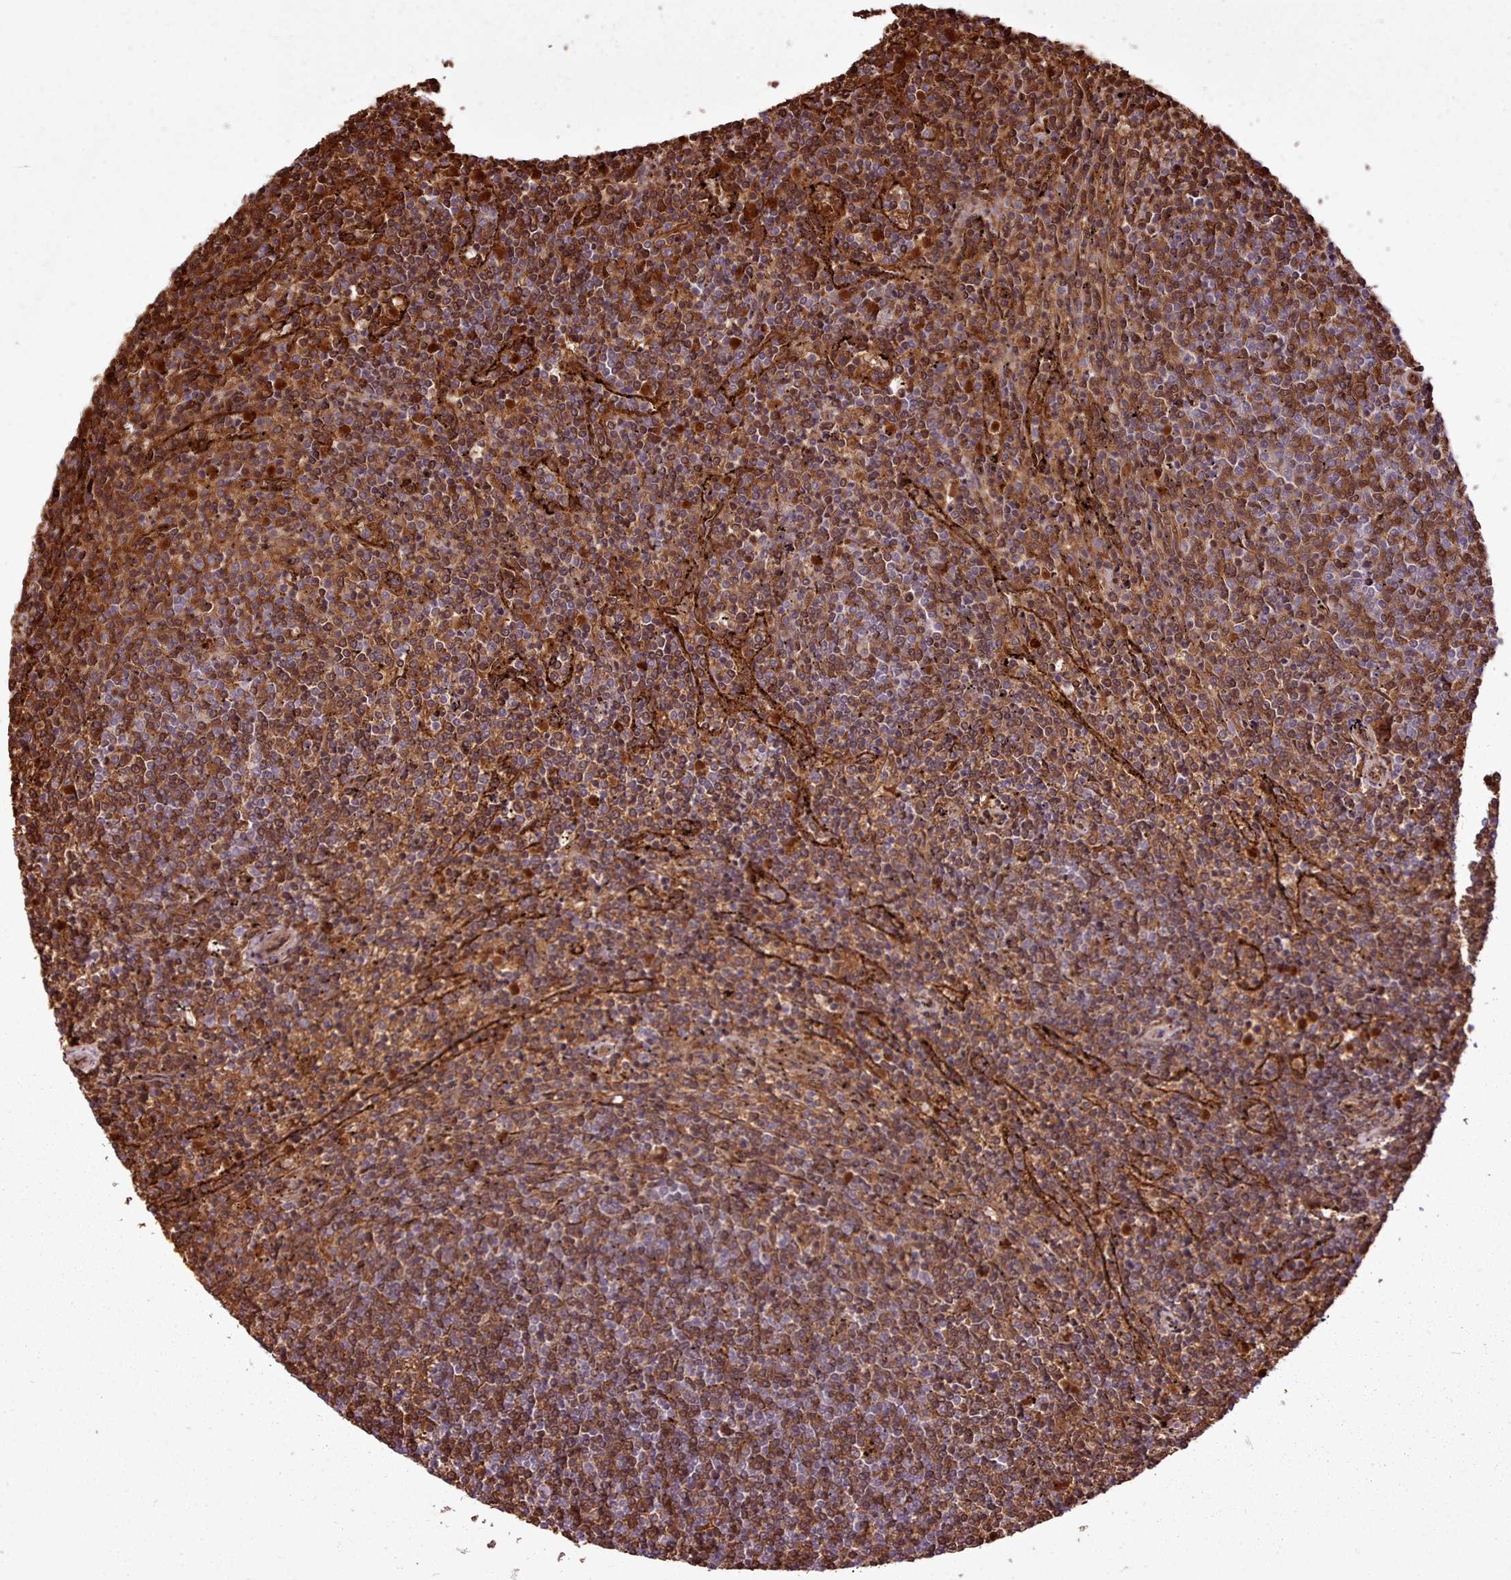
{"staining": {"intensity": "strong", "quantity": "25%-75%", "location": "cytoplasmic/membranous"}, "tissue": "lymphoma", "cell_type": "Tumor cells", "image_type": "cancer", "snomed": [{"axis": "morphology", "description": "Malignant lymphoma, non-Hodgkin's type, Low grade"}, {"axis": "topography", "description": "Spleen"}], "caption": "Protein expression analysis of malignant lymphoma, non-Hodgkin's type (low-grade) displays strong cytoplasmic/membranous positivity in approximately 25%-75% of tumor cells. Using DAB (brown) and hematoxylin (blue) stains, captured at high magnification using brightfield microscopy.", "gene": "CABP1", "patient": {"sex": "female", "age": 50}}